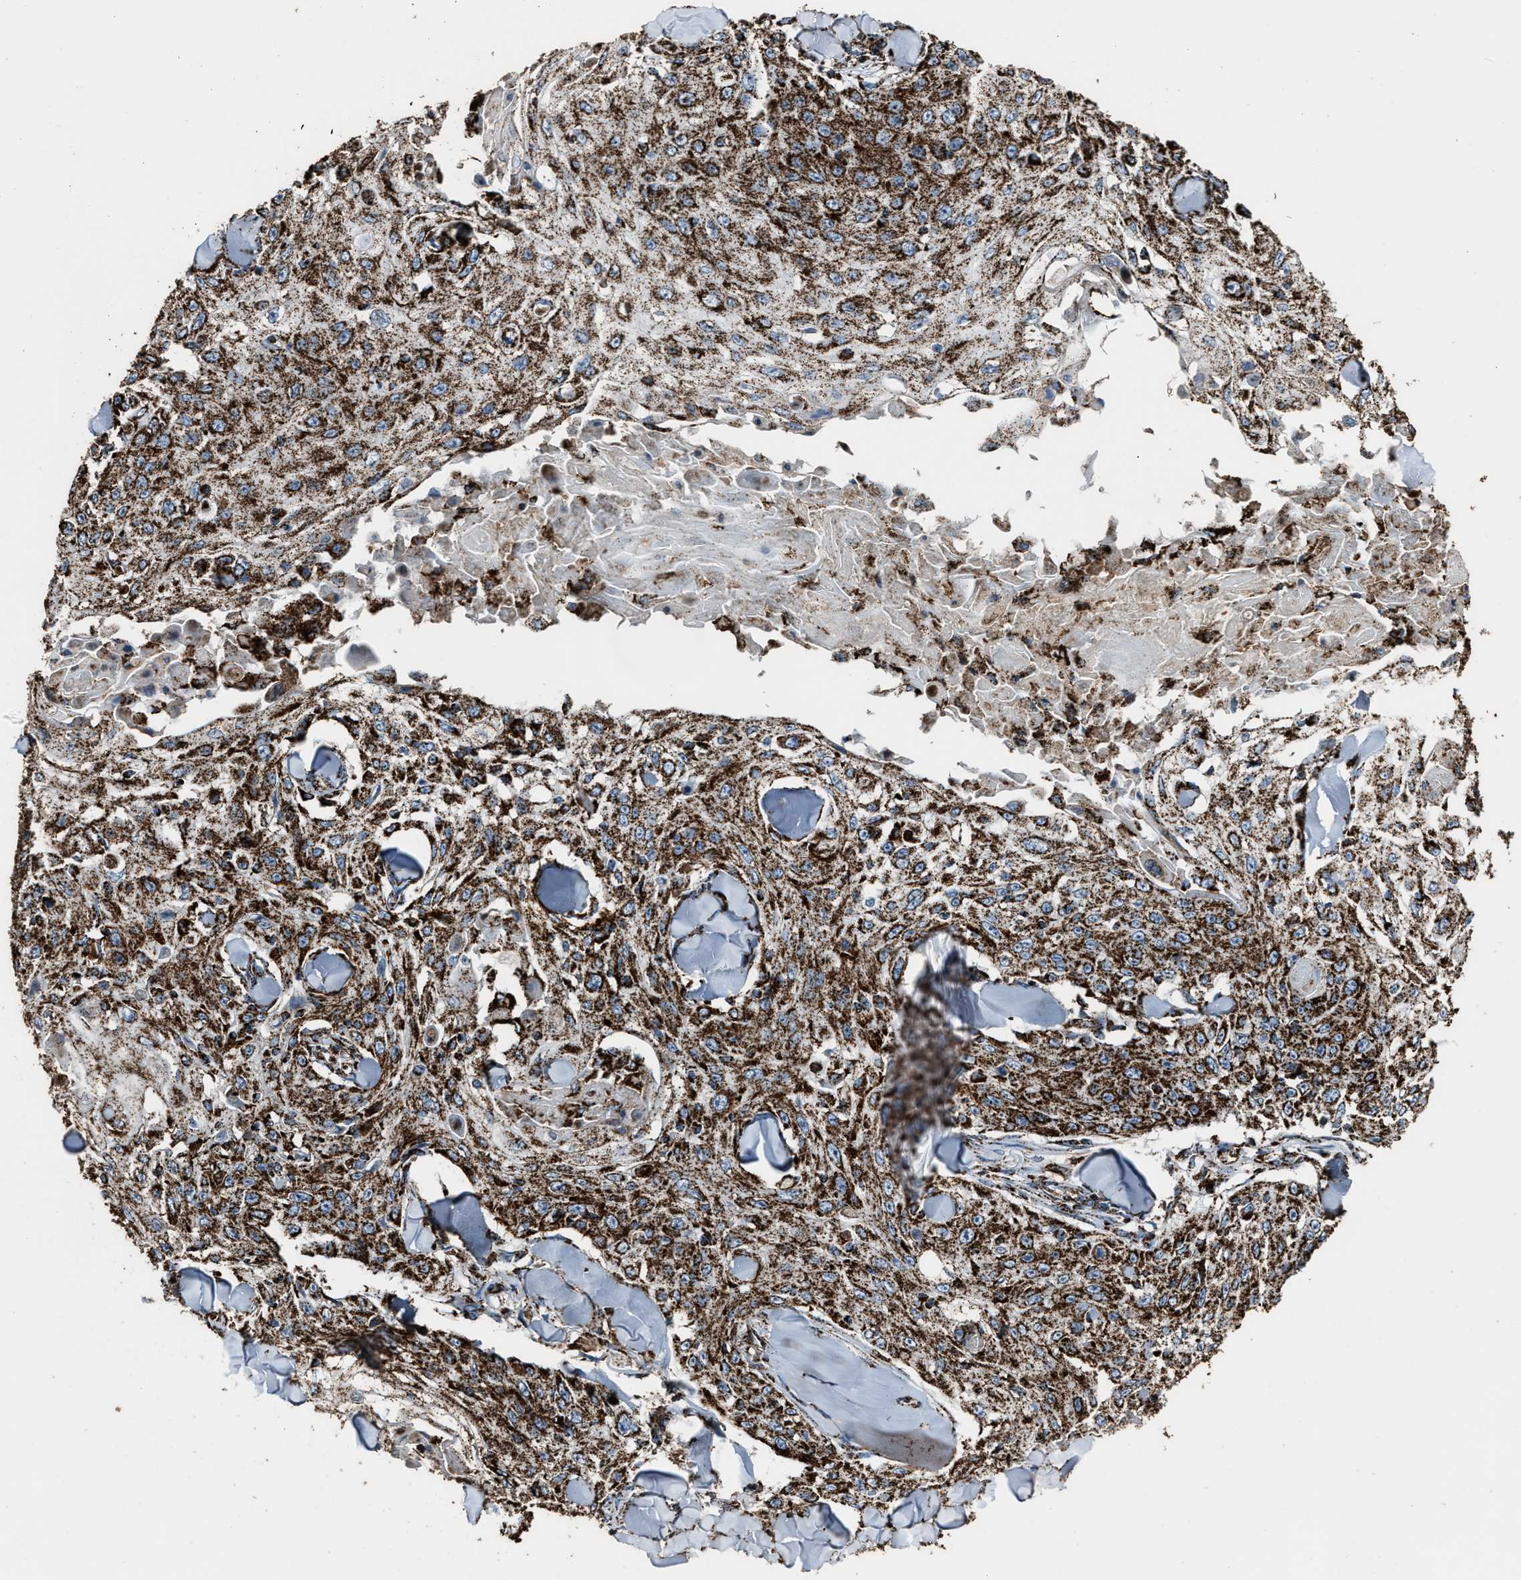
{"staining": {"intensity": "strong", "quantity": ">75%", "location": "cytoplasmic/membranous"}, "tissue": "skin cancer", "cell_type": "Tumor cells", "image_type": "cancer", "snomed": [{"axis": "morphology", "description": "Squamous cell carcinoma, NOS"}, {"axis": "topography", "description": "Skin"}], "caption": "DAB immunohistochemical staining of human skin squamous cell carcinoma demonstrates strong cytoplasmic/membranous protein staining in approximately >75% of tumor cells.", "gene": "MDH2", "patient": {"sex": "male", "age": 86}}